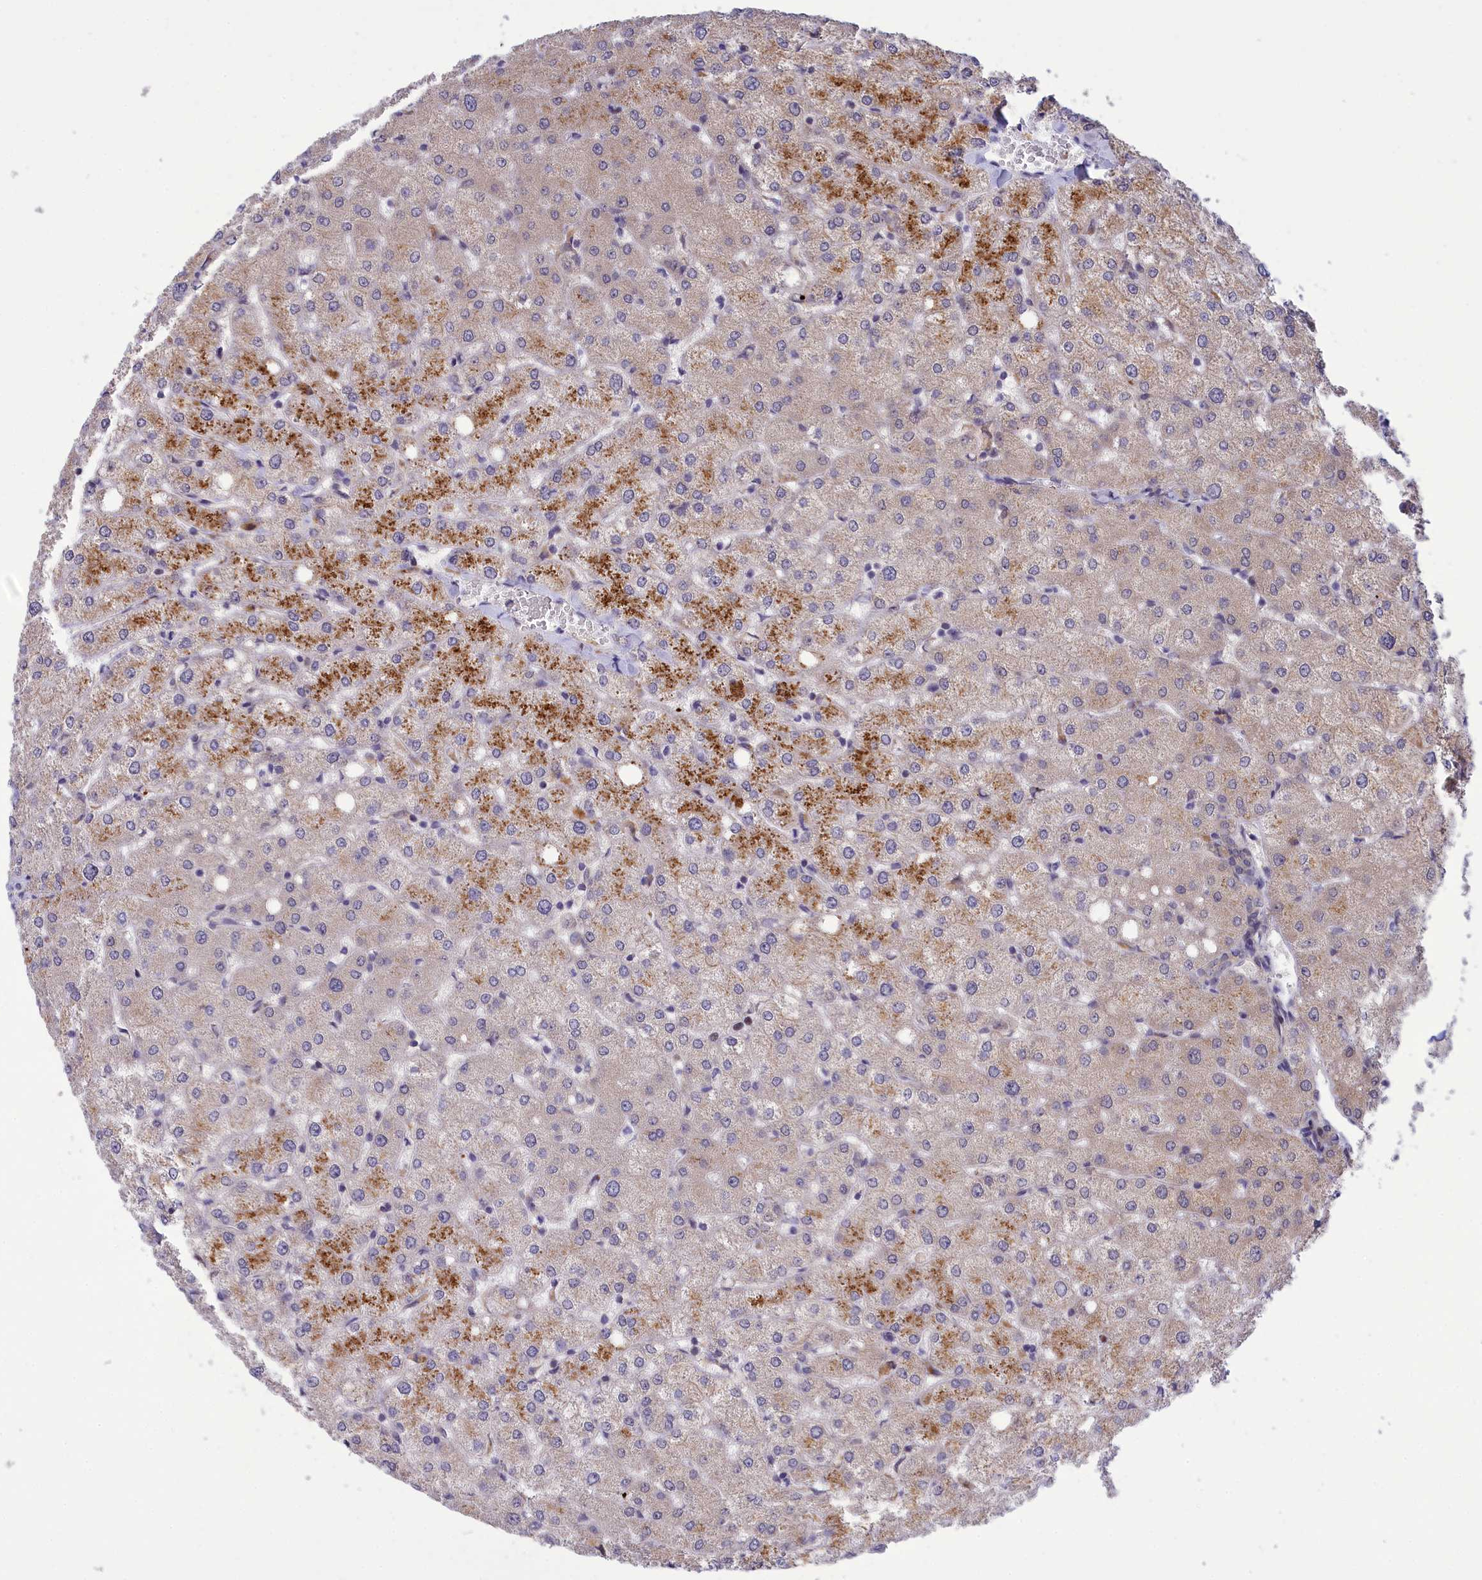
{"staining": {"intensity": "negative", "quantity": "none", "location": "none"}, "tissue": "liver", "cell_type": "Cholangiocytes", "image_type": "normal", "snomed": [{"axis": "morphology", "description": "Normal tissue, NOS"}, {"axis": "topography", "description": "Liver"}], "caption": "IHC histopathology image of normal liver: liver stained with DAB demonstrates no significant protein positivity in cholangiocytes. (DAB (3,3'-diaminobenzidine) immunohistochemistry (IHC), high magnification).", "gene": "KCTD14", "patient": {"sex": "female", "age": 54}}